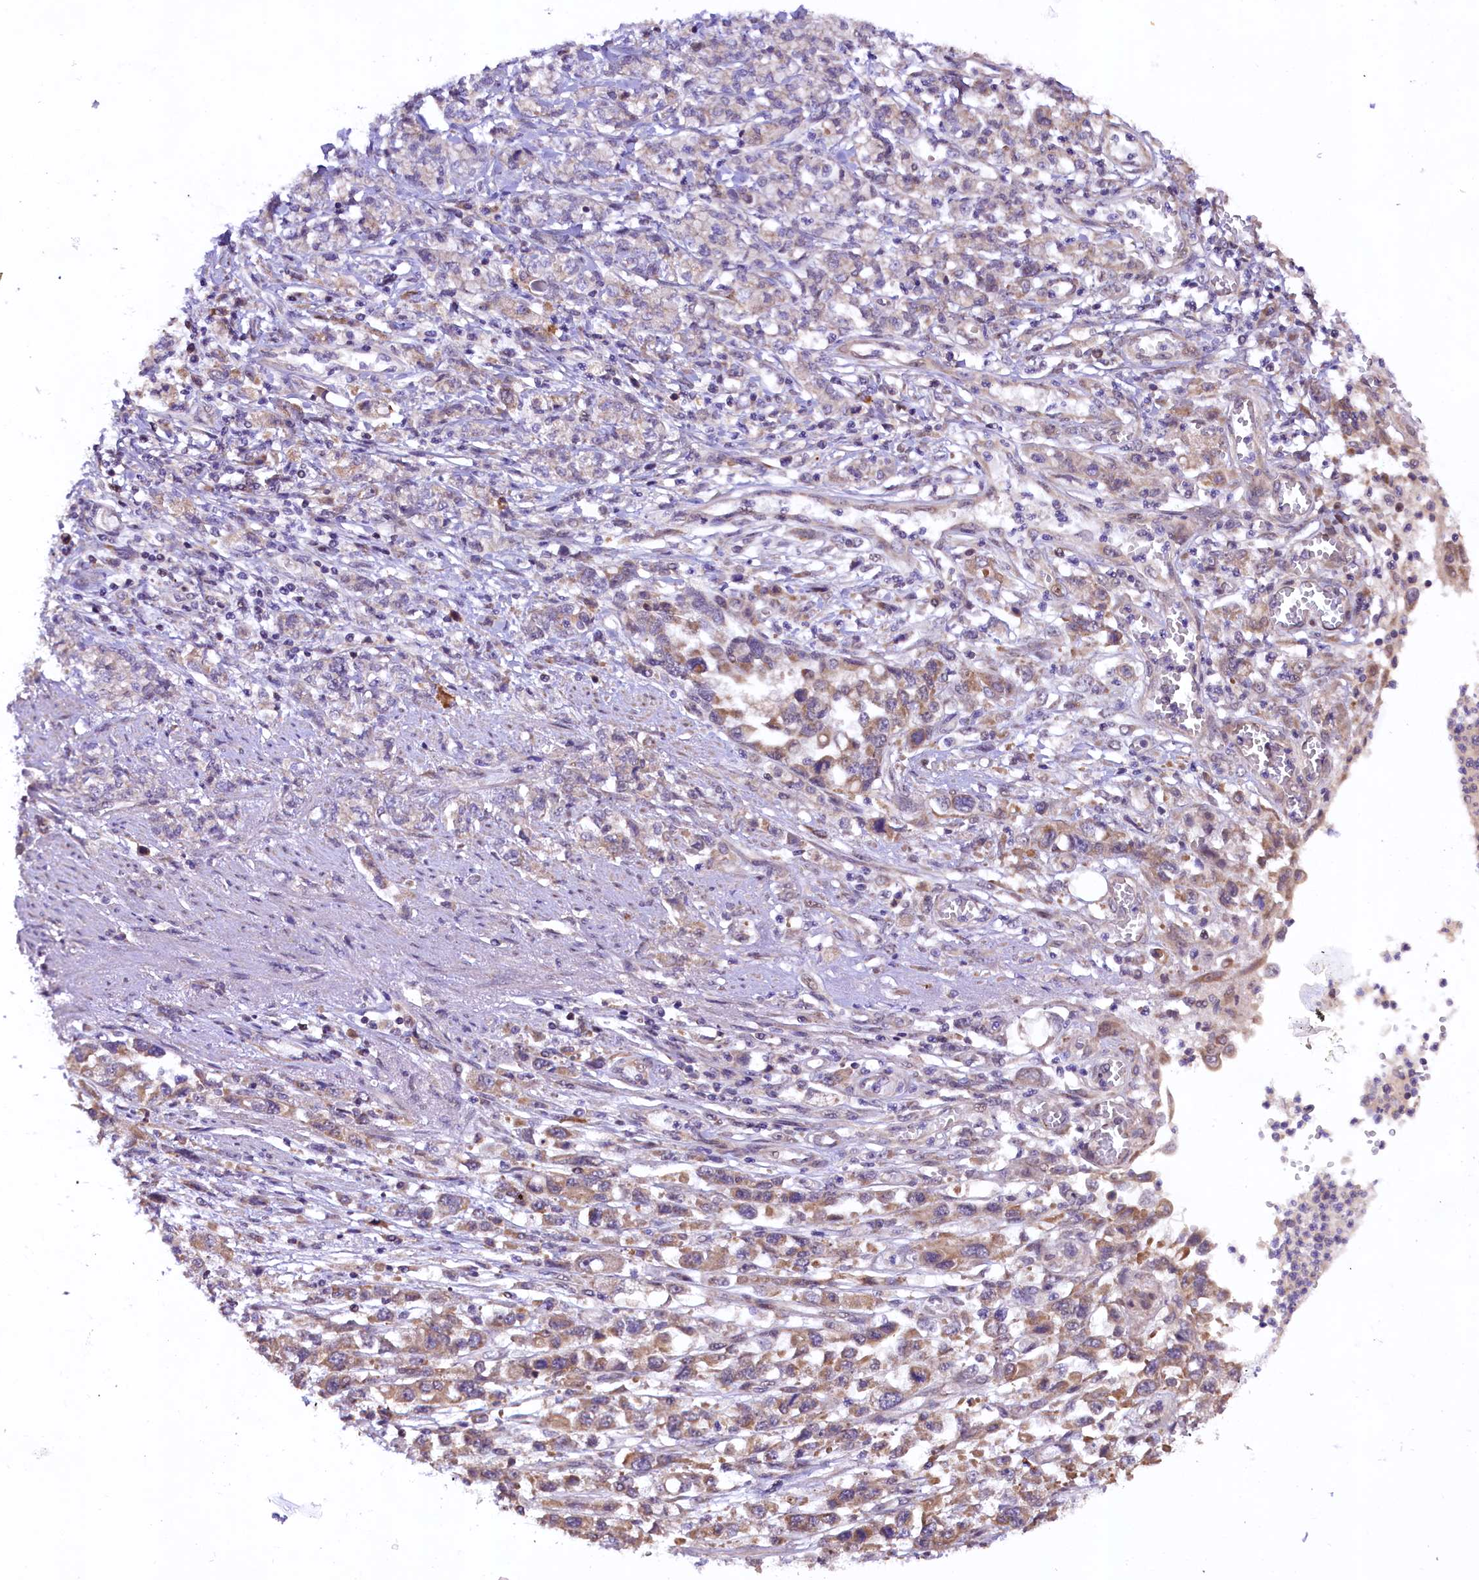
{"staining": {"intensity": "moderate", "quantity": "25%-75%", "location": "cytoplasmic/membranous"}, "tissue": "stomach cancer", "cell_type": "Tumor cells", "image_type": "cancer", "snomed": [{"axis": "morphology", "description": "Adenocarcinoma, NOS"}, {"axis": "topography", "description": "Stomach"}], "caption": "Stomach adenocarcinoma stained with a brown dye shows moderate cytoplasmic/membranous positive expression in about 25%-75% of tumor cells.", "gene": "DOHH", "patient": {"sex": "female", "age": 76}}